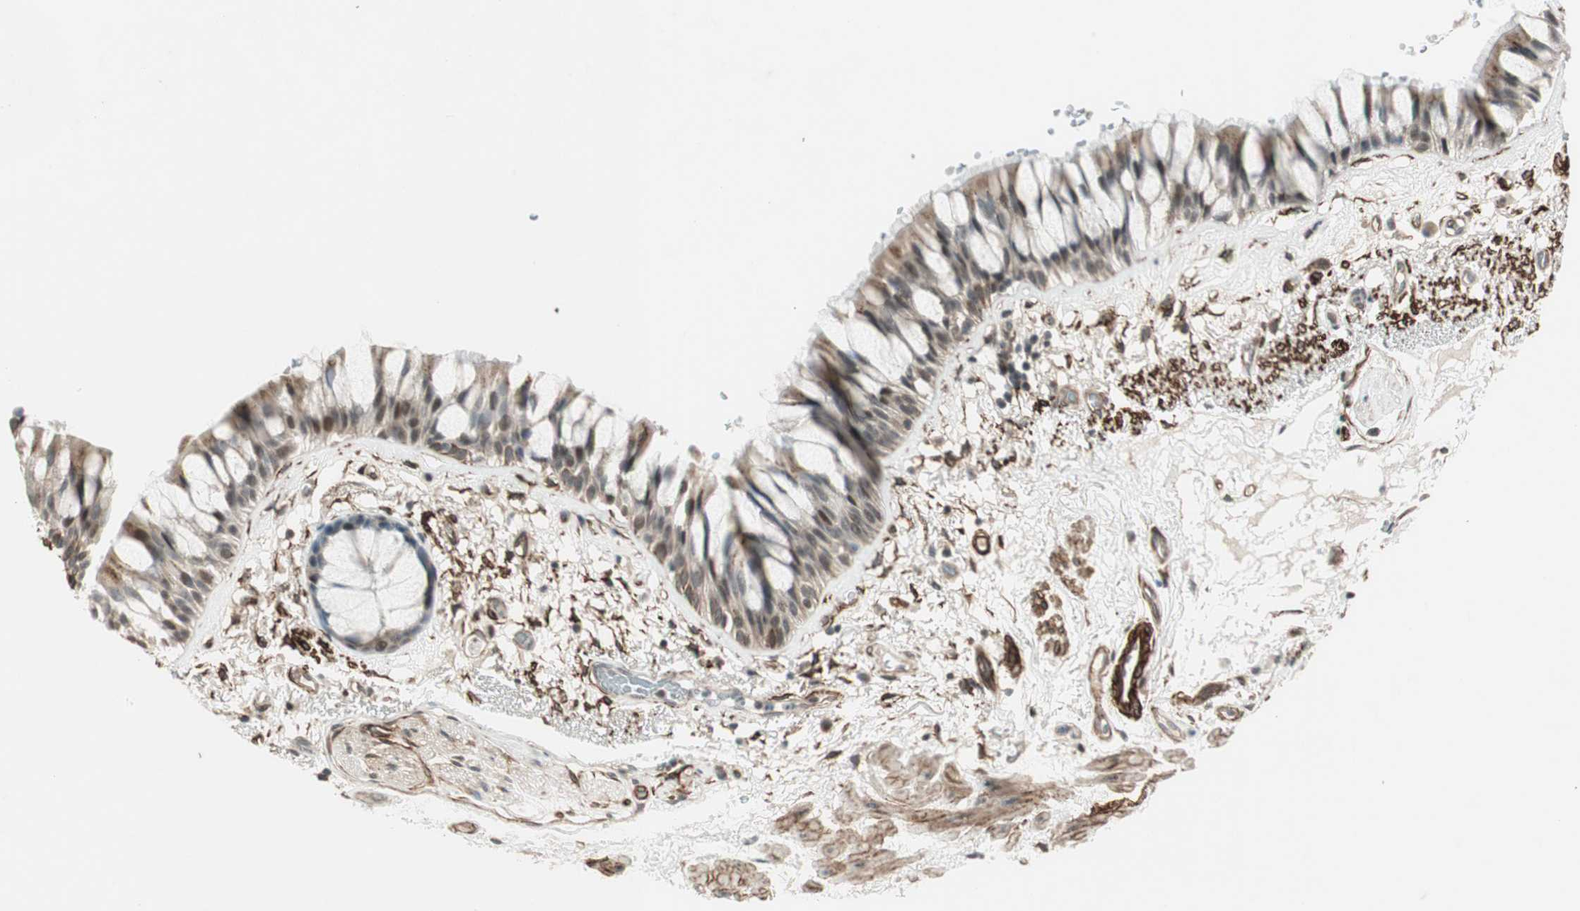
{"staining": {"intensity": "moderate", "quantity": ">75%", "location": "cytoplasmic/membranous,nuclear"}, "tissue": "bronchus", "cell_type": "Respiratory epithelial cells", "image_type": "normal", "snomed": [{"axis": "morphology", "description": "Normal tissue, NOS"}, {"axis": "topography", "description": "Bronchus"}], "caption": "Bronchus stained with immunohistochemistry (IHC) exhibits moderate cytoplasmic/membranous,nuclear staining in about >75% of respiratory epithelial cells.", "gene": "CDK19", "patient": {"sex": "male", "age": 66}}